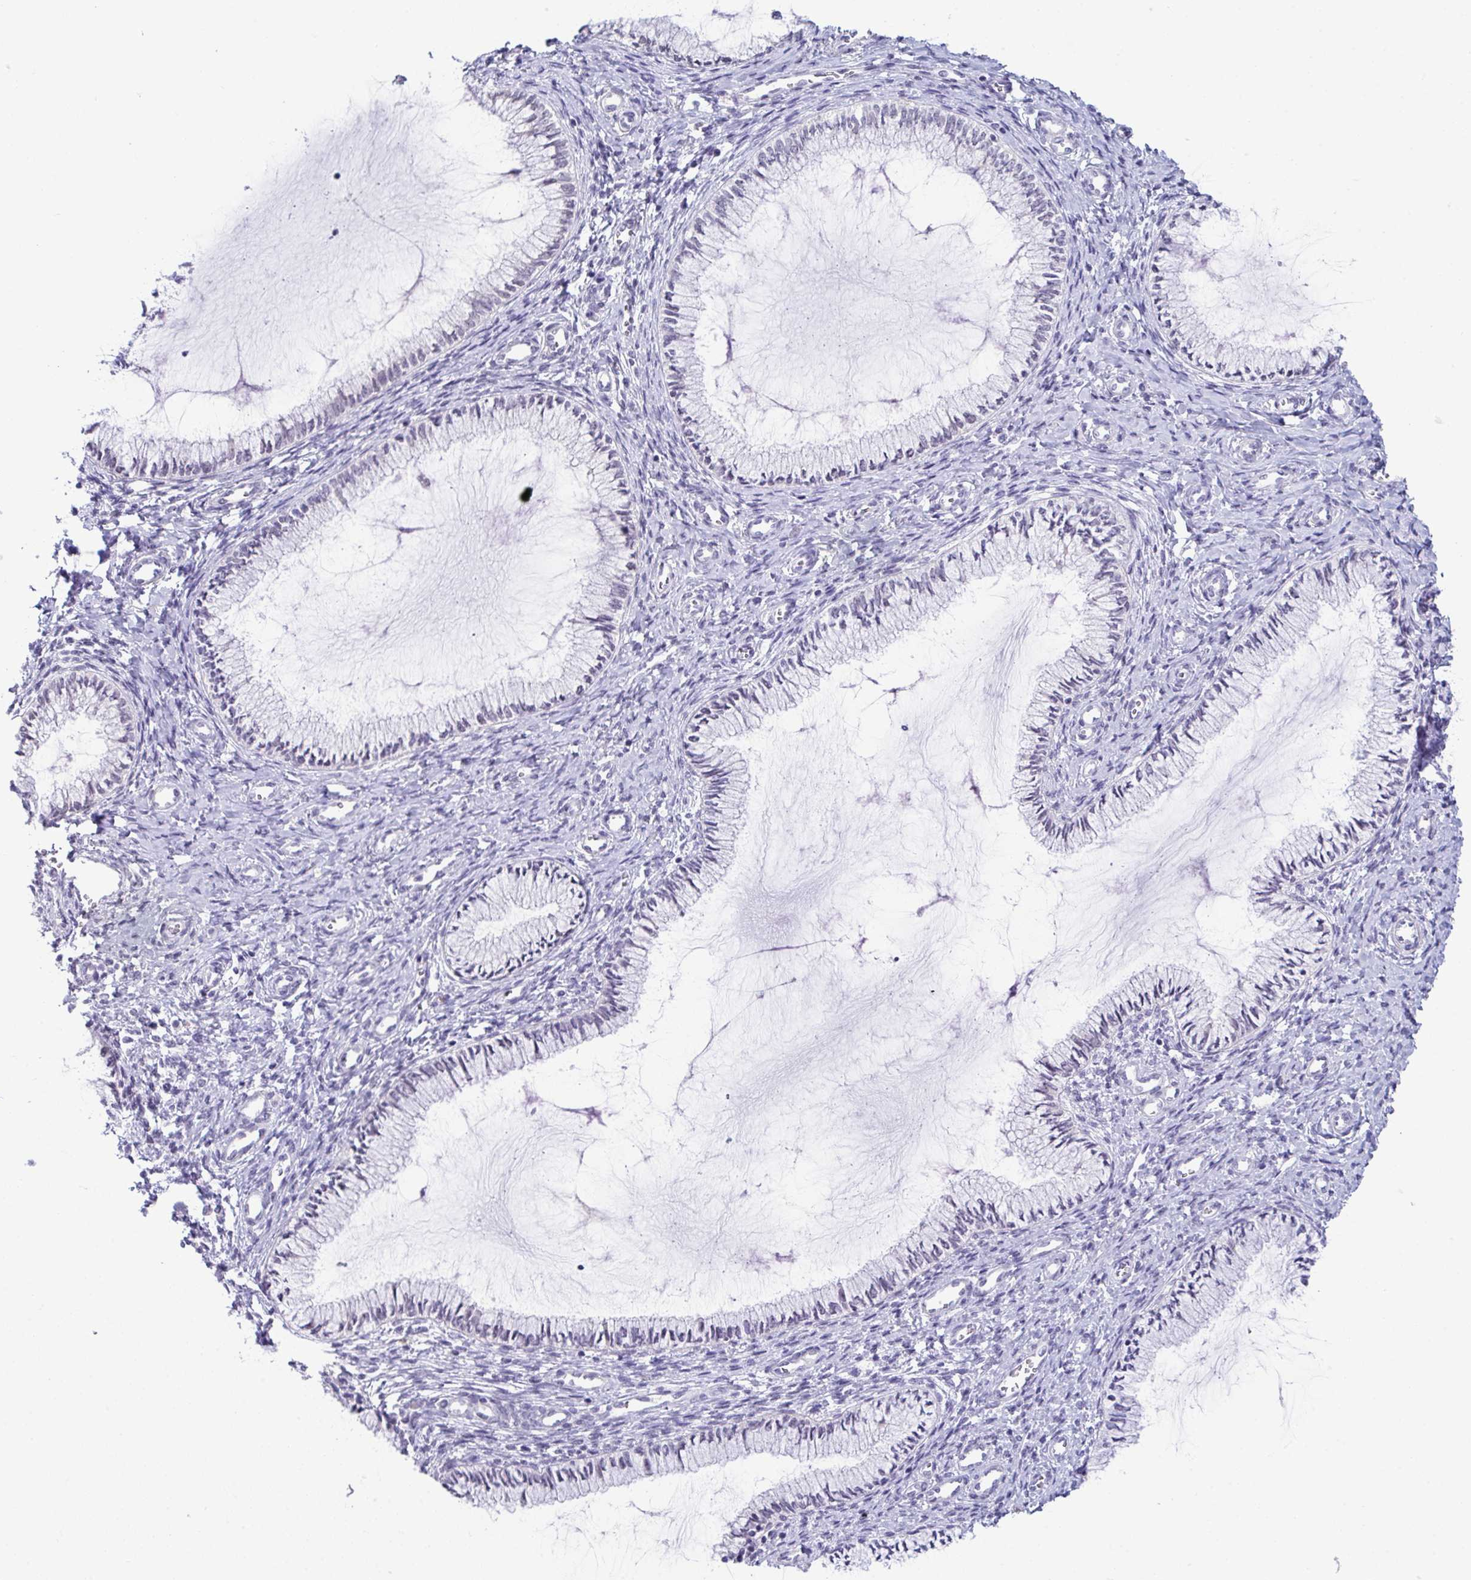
{"staining": {"intensity": "negative", "quantity": "none", "location": "none"}, "tissue": "cervix", "cell_type": "Glandular cells", "image_type": "normal", "snomed": [{"axis": "morphology", "description": "Normal tissue, NOS"}, {"axis": "topography", "description": "Cervix"}], "caption": "Immunohistochemistry (IHC) of benign cervix exhibits no staining in glandular cells.", "gene": "ATP6V0D2", "patient": {"sex": "female", "age": 24}}